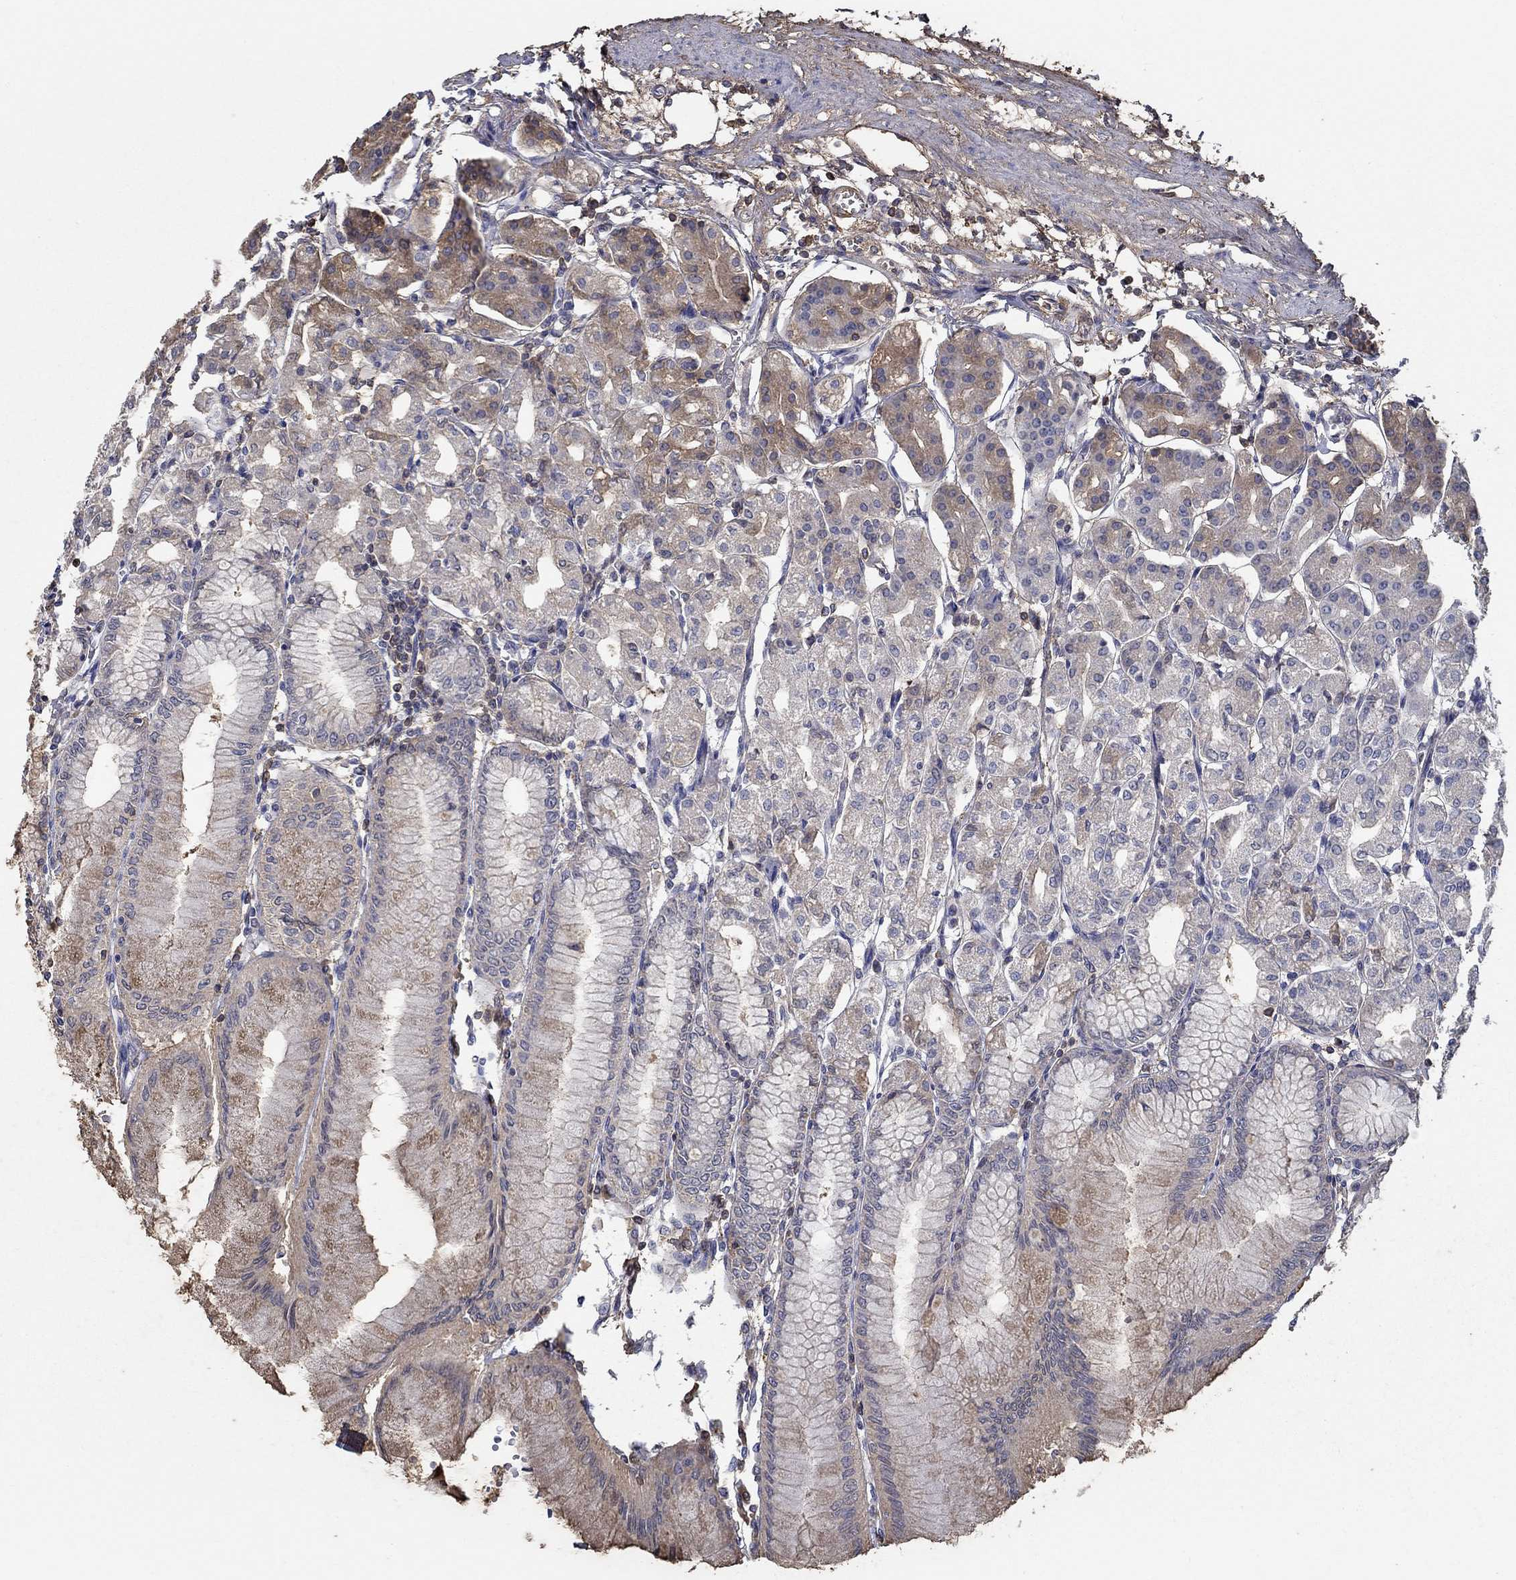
{"staining": {"intensity": "moderate", "quantity": "25%-75%", "location": "cytoplasmic/membranous"}, "tissue": "stomach", "cell_type": "Glandular cells", "image_type": "normal", "snomed": [{"axis": "morphology", "description": "Normal tissue, NOS"}, {"axis": "topography", "description": "Skeletal muscle"}, {"axis": "topography", "description": "Stomach"}], "caption": "Stomach stained for a protein (brown) displays moderate cytoplasmic/membranous positive positivity in approximately 25%-75% of glandular cells.", "gene": "IL10", "patient": {"sex": "female", "age": 57}}